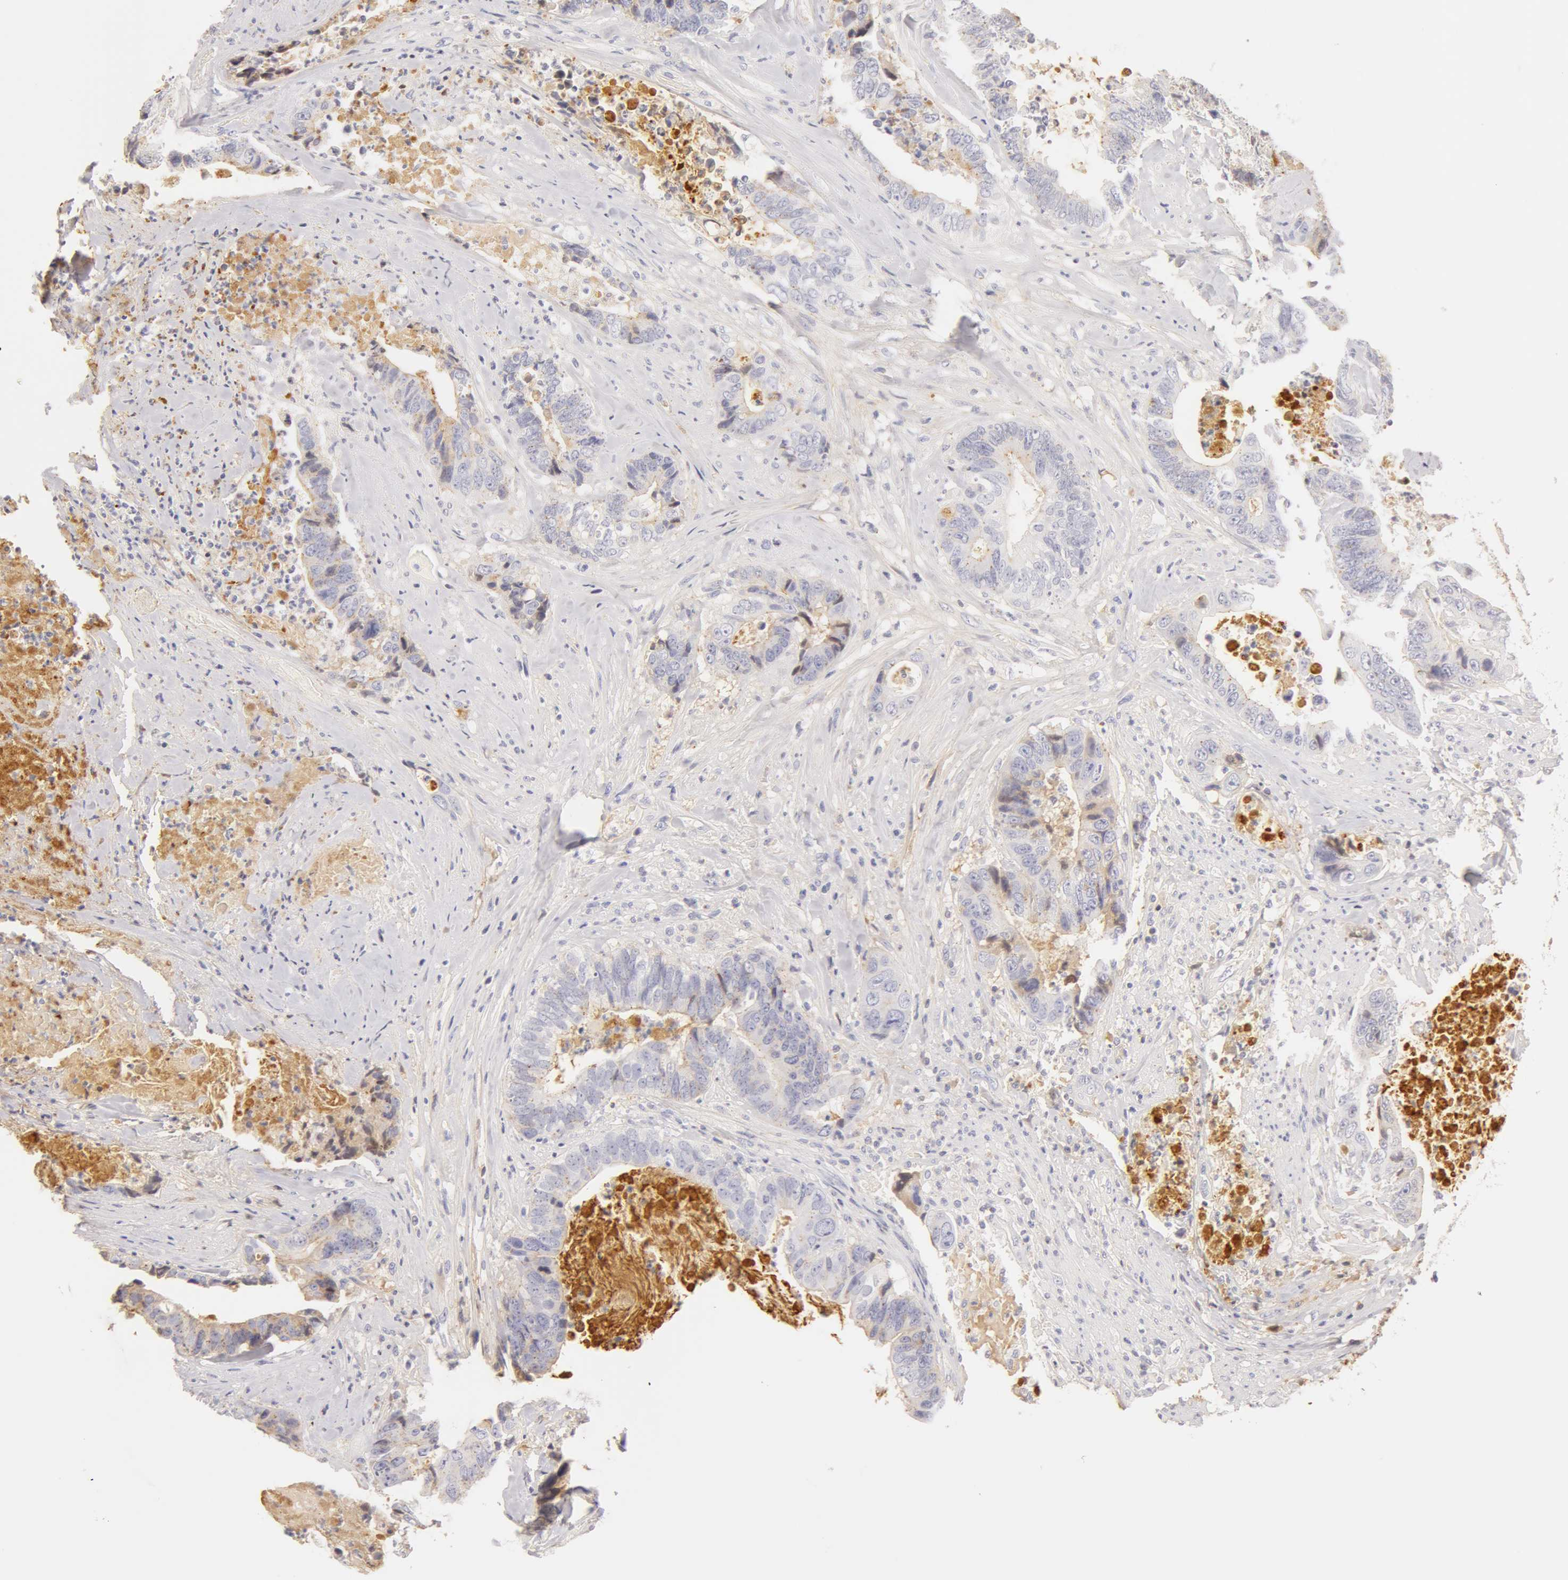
{"staining": {"intensity": "weak", "quantity": "<25%", "location": "cytoplasmic/membranous"}, "tissue": "colorectal cancer", "cell_type": "Tumor cells", "image_type": "cancer", "snomed": [{"axis": "morphology", "description": "Adenocarcinoma, NOS"}, {"axis": "topography", "description": "Rectum"}], "caption": "The image reveals no significant staining in tumor cells of colorectal adenocarcinoma.", "gene": "GC", "patient": {"sex": "female", "age": 65}}